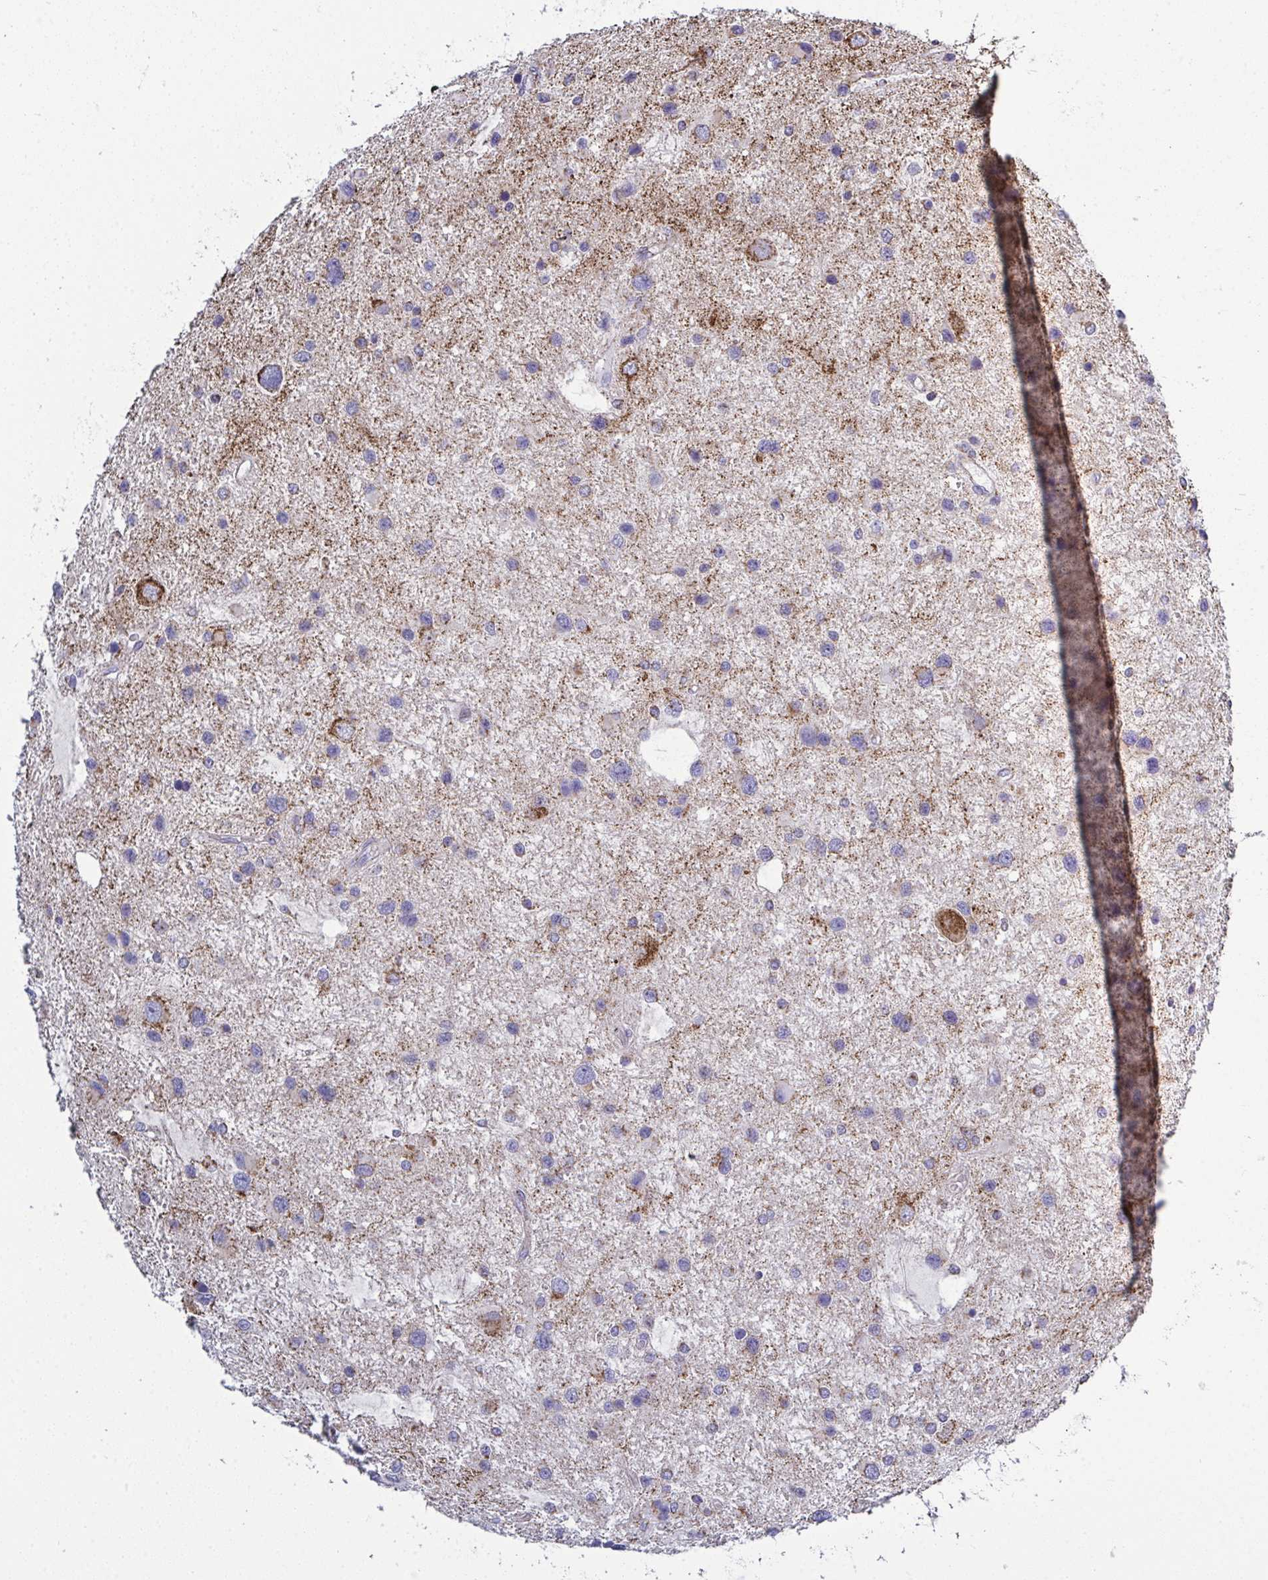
{"staining": {"intensity": "weak", "quantity": "<25%", "location": "cytoplasmic/membranous"}, "tissue": "glioma", "cell_type": "Tumor cells", "image_type": "cancer", "snomed": [{"axis": "morphology", "description": "Glioma, malignant, Low grade"}, {"axis": "topography", "description": "Brain"}], "caption": "The histopathology image reveals no staining of tumor cells in low-grade glioma (malignant).", "gene": "CSDE1", "patient": {"sex": "female", "age": 32}}